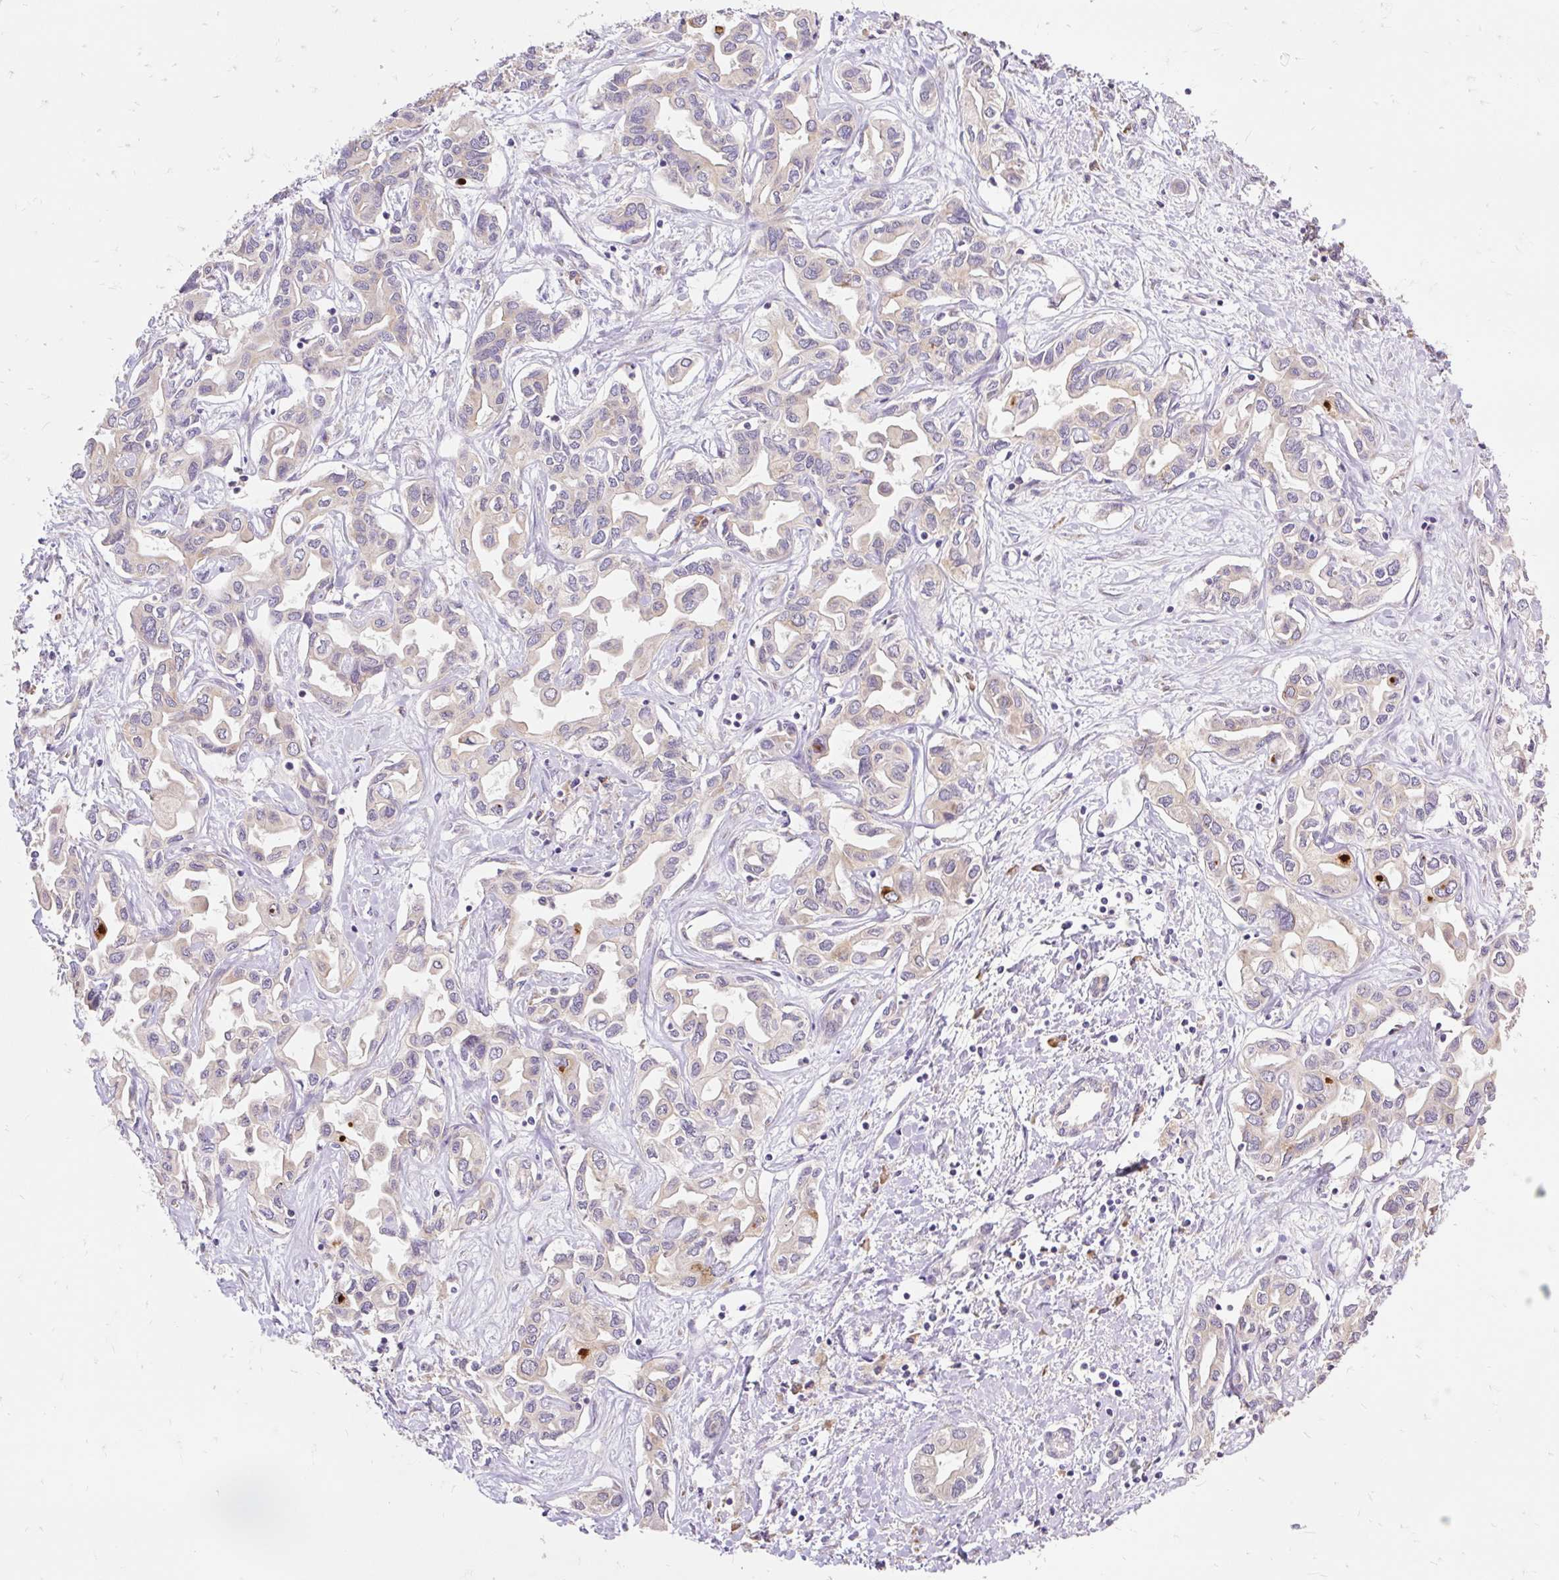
{"staining": {"intensity": "negative", "quantity": "none", "location": "none"}, "tissue": "liver cancer", "cell_type": "Tumor cells", "image_type": "cancer", "snomed": [{"axis": "morphology", "description": "Cholangiocarcinoma"}, {"axis": "topography", "description": "Liver"}], "caption": "Tumor cells are negative for brown protein staining in cholangiocarcinoma (liver).", "gene": "SEC63", "patient": {"sex": "female", "age": 64}}